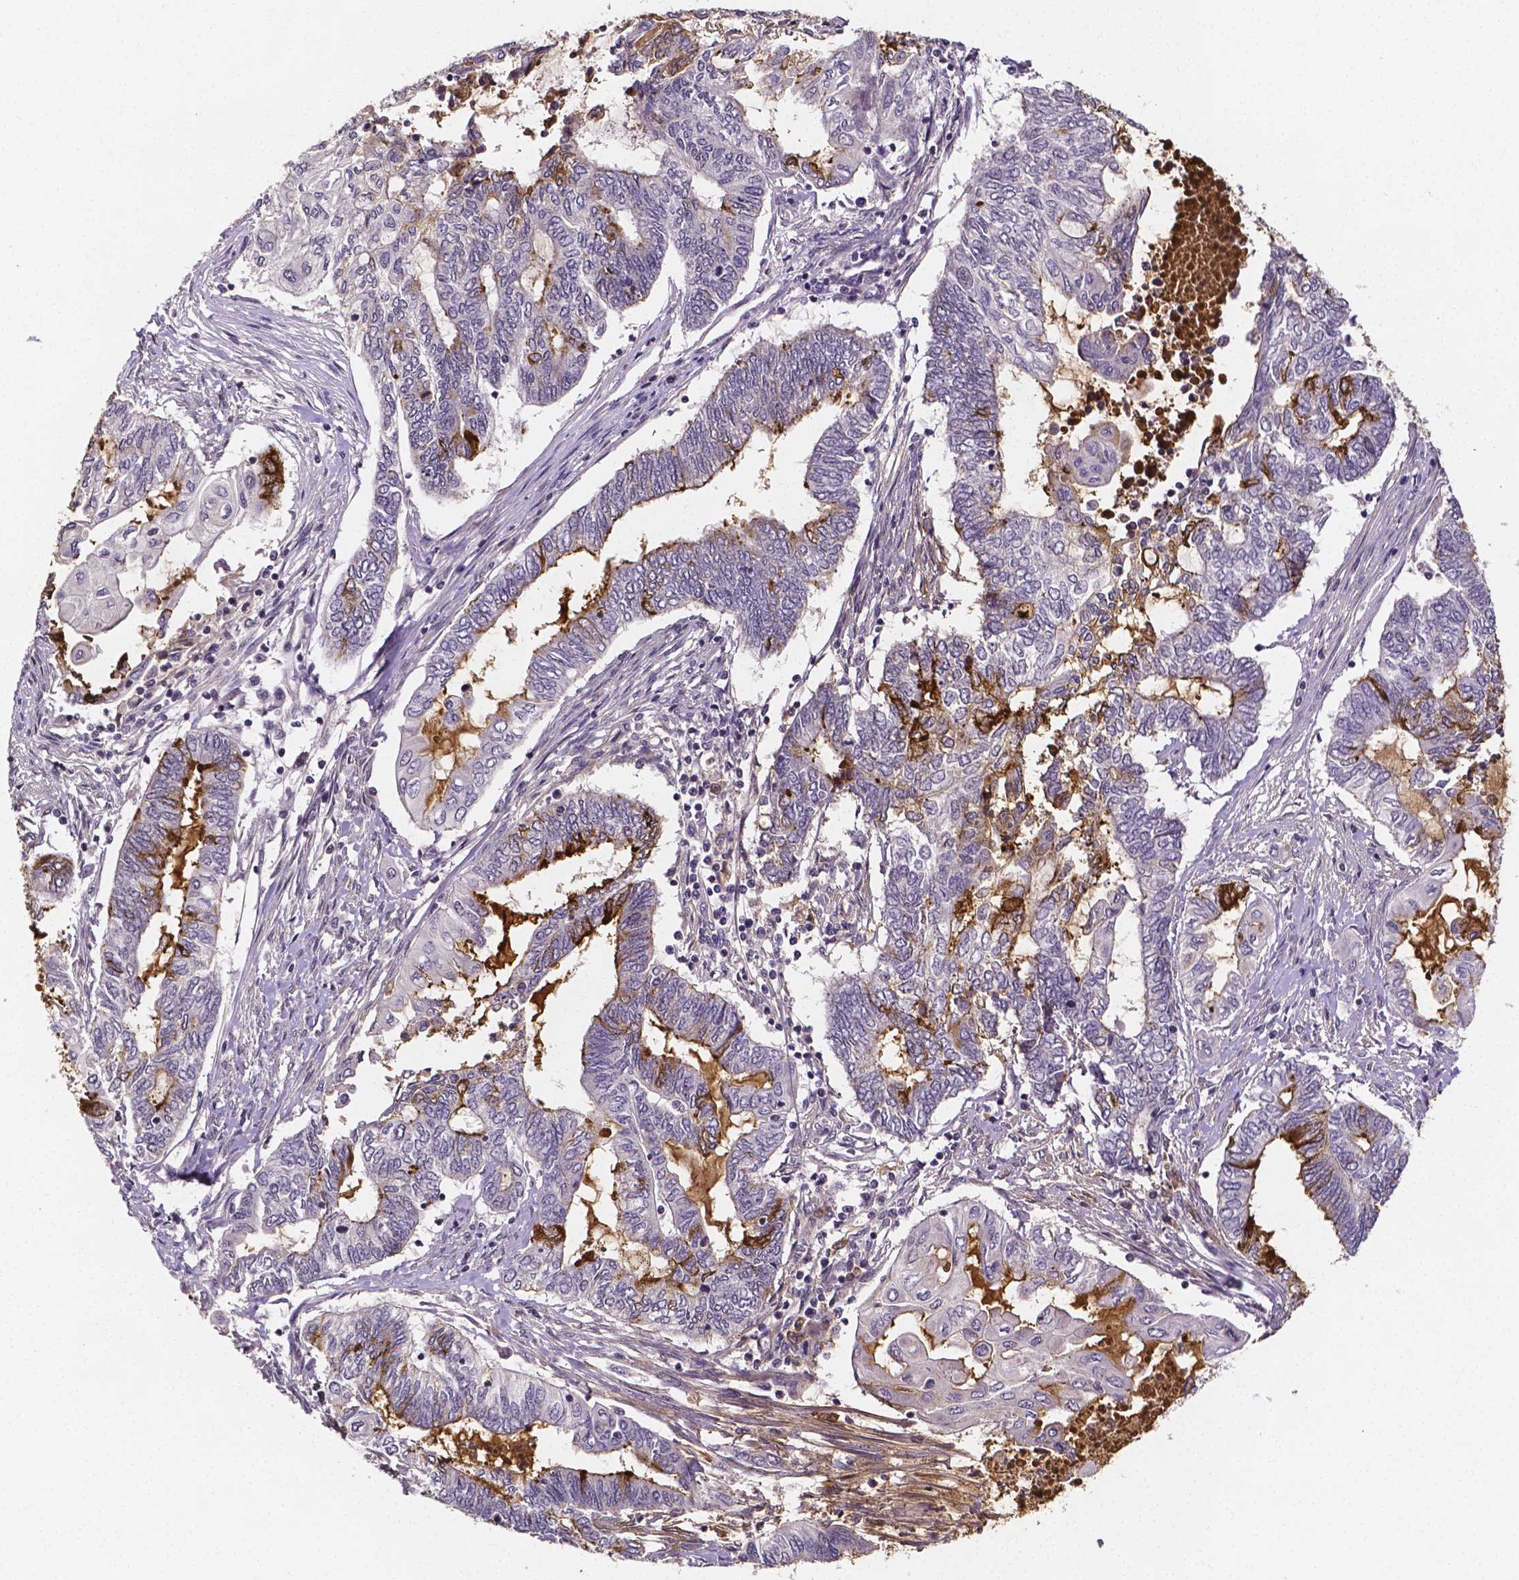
{"staining": {"intensity": "moderate", "quantity": "<25%", "location": "cytoplasmic/membranous"}, "tissue": "endometrial cancer", "cell_type": "Tumor cells", "image_type": "cancer", "snomed": [{"axis": "morphology", "description": "Adenocarcinoma, NOS"}, {"axis": "topography", "description": "Uterus"}, {"axis": "topography", "description": "Endometrium"}], "caption": "Immunohistochemical staining of endometrial cancer (adenocarcinoma) displays moderate cytoplasmic/membranous protein positivity in about <25% of tumor cells.", "gene": "NRGN", "patient": {"sex": "female", "age": 70}}